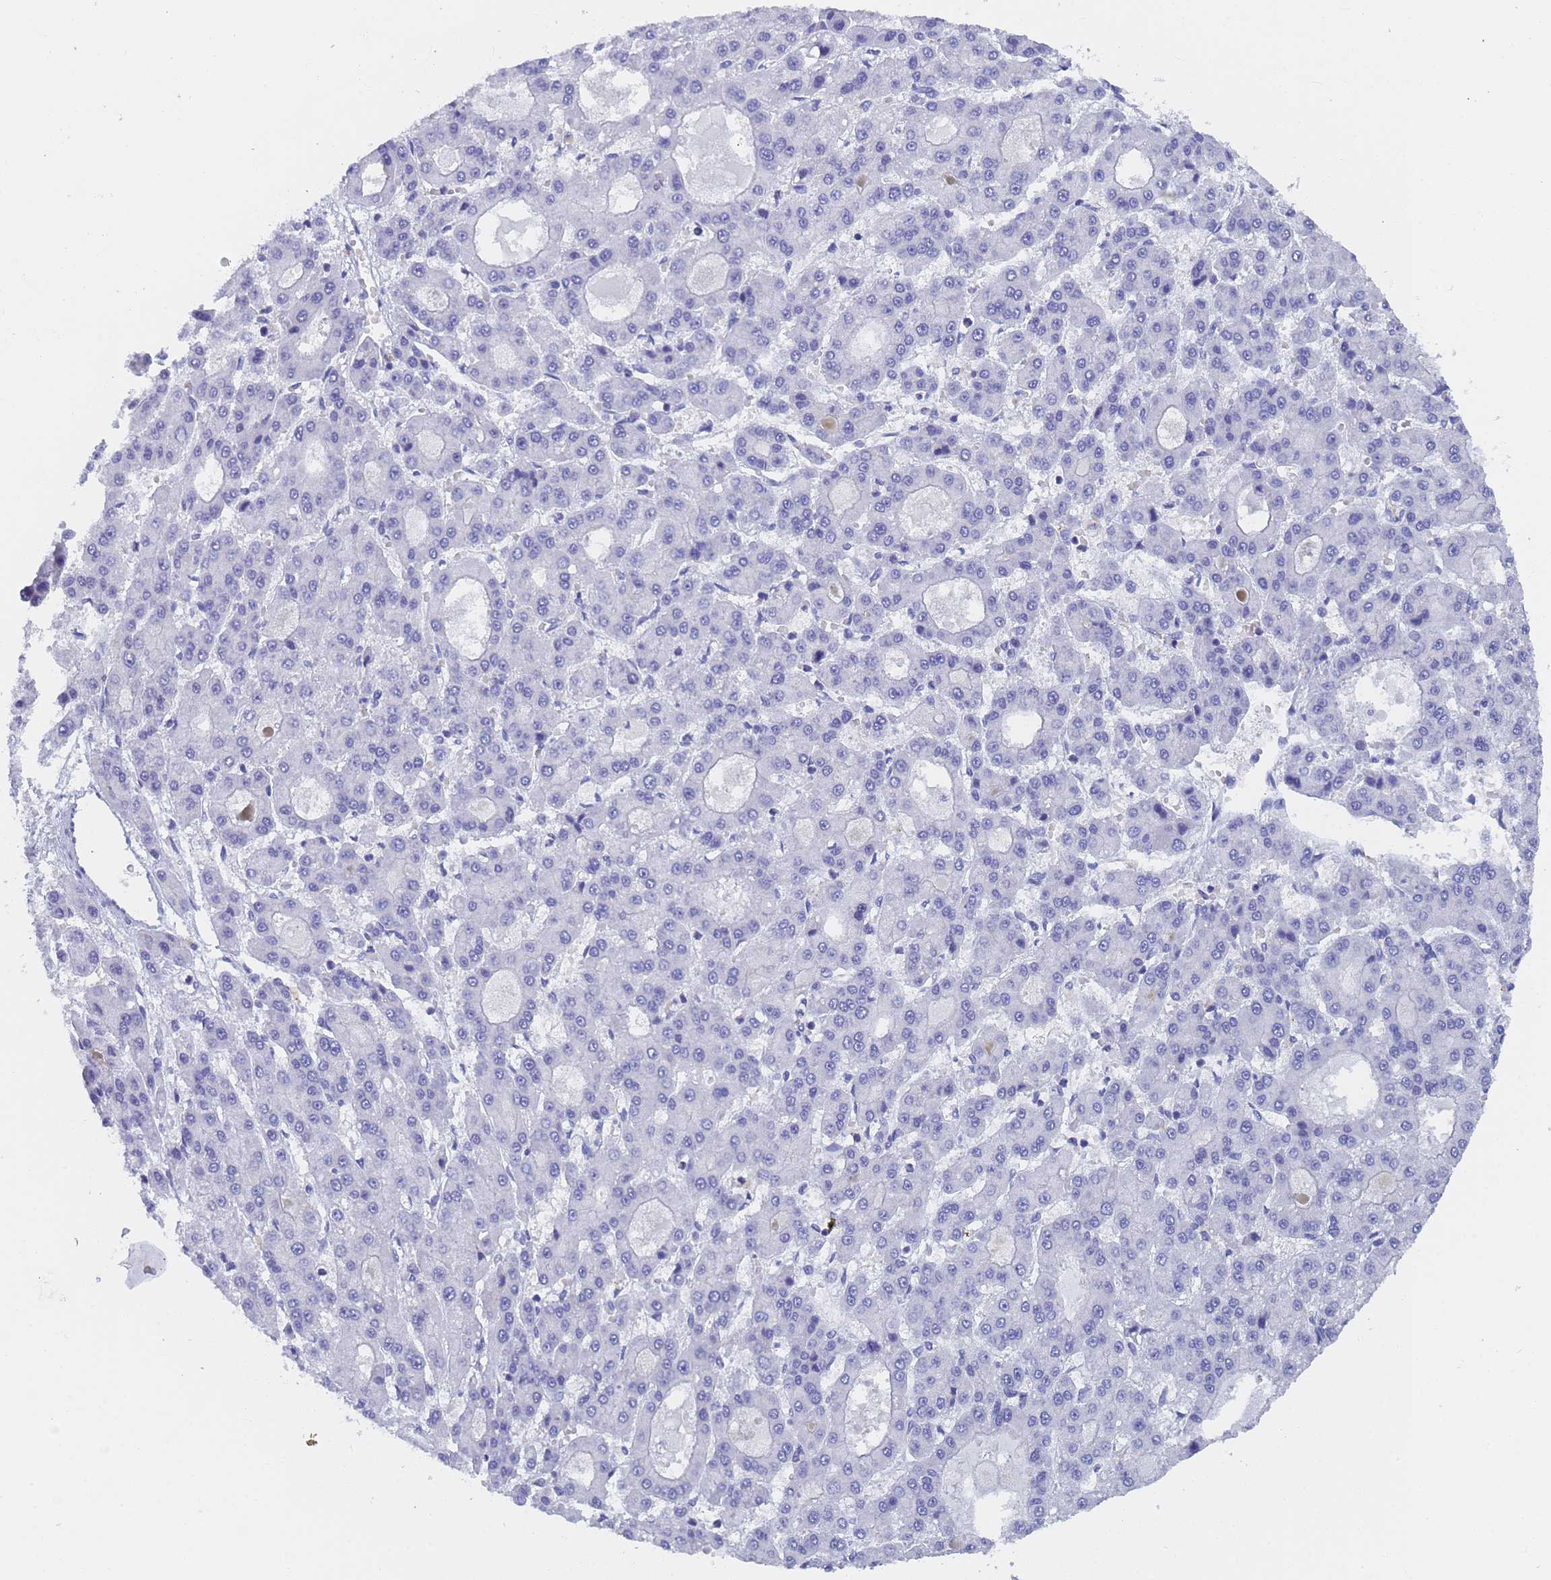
{"staining": {"intensity": "negative", "quantity": "none", "location": "none"}, "tissue": "liver cancer", "cell_type": "Tumor cells", "image_type": "cancer", "snomed": [{"axis": "morphology", "description": "Carcinoma, Hepatocellular, NOS"}, {"axis": "topography", "description": "Liver"}], "caption": "Hepatocellular carcinoma (liver) stained for a protein using immunohistochemistry (IHC) reveals no staining tumor cells.", "gene": "STATH", "patient": {"sex": "male", "age": 70}}